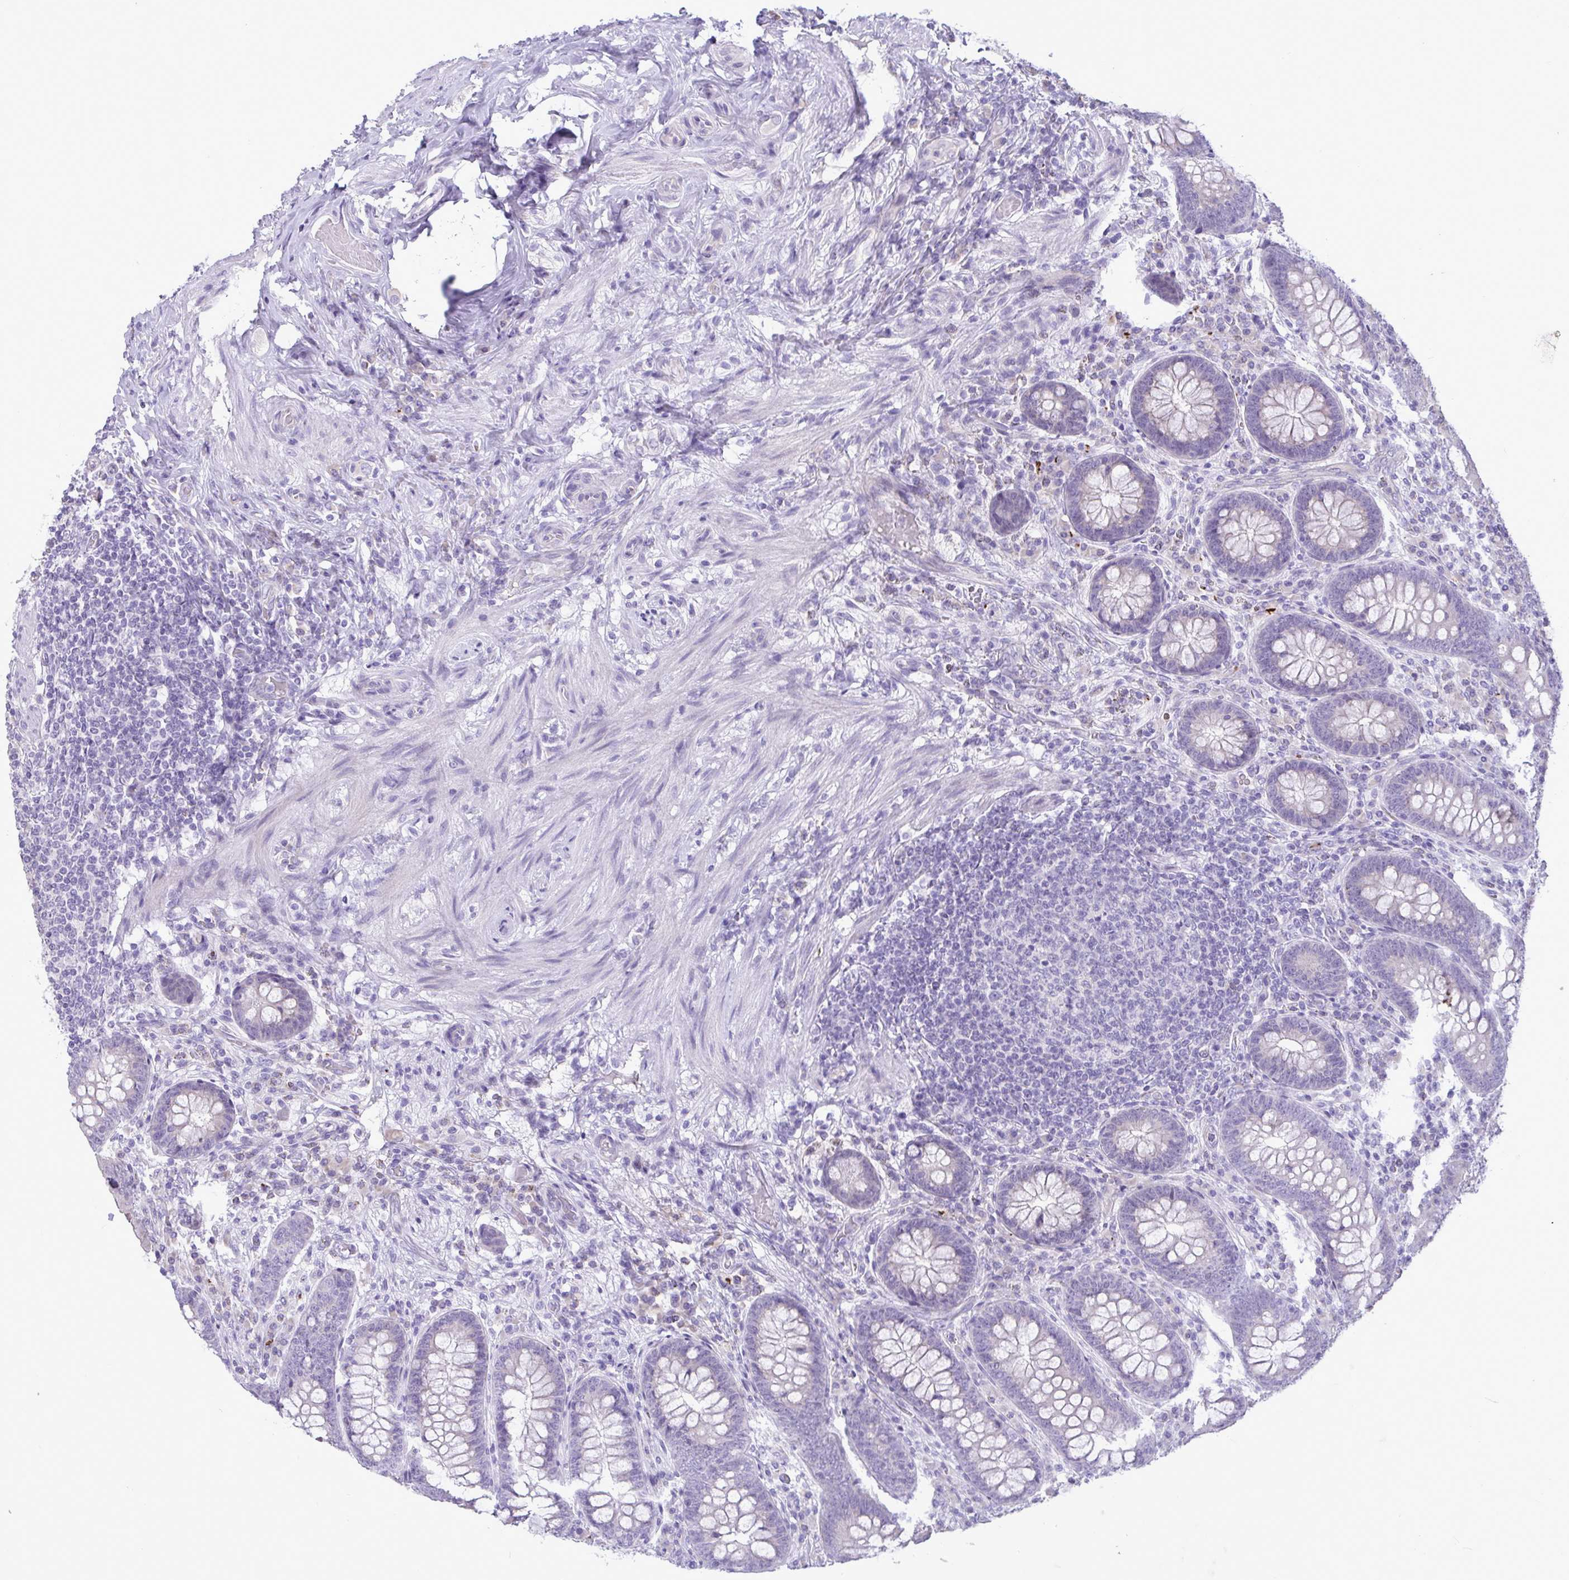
{"staining": {"intensity": "negative", "quantity": "none", "location": "none"}, "tissue": "appendix", "cell_type": "Glandular cells", "image_type": "normal", "snomed": [{"axis": "morphology", "description": "Normal tissue, NOS"}, {"axis": "topography", "description": "Appendix"}], "caption": "A high-resolution micrograph shows immunohistochemistry staining of normal appendix, which reveals no significant expression in glandular cells. The staining was performed using DAB (3,3'-diaminobenzidine) to visualize the protein expression in brown, while the nuclei were stained in blue with hematoxylin (Magnification: 20x).", "gene": "C4orf33", "patient": {"sex": "male", "age": 71}}